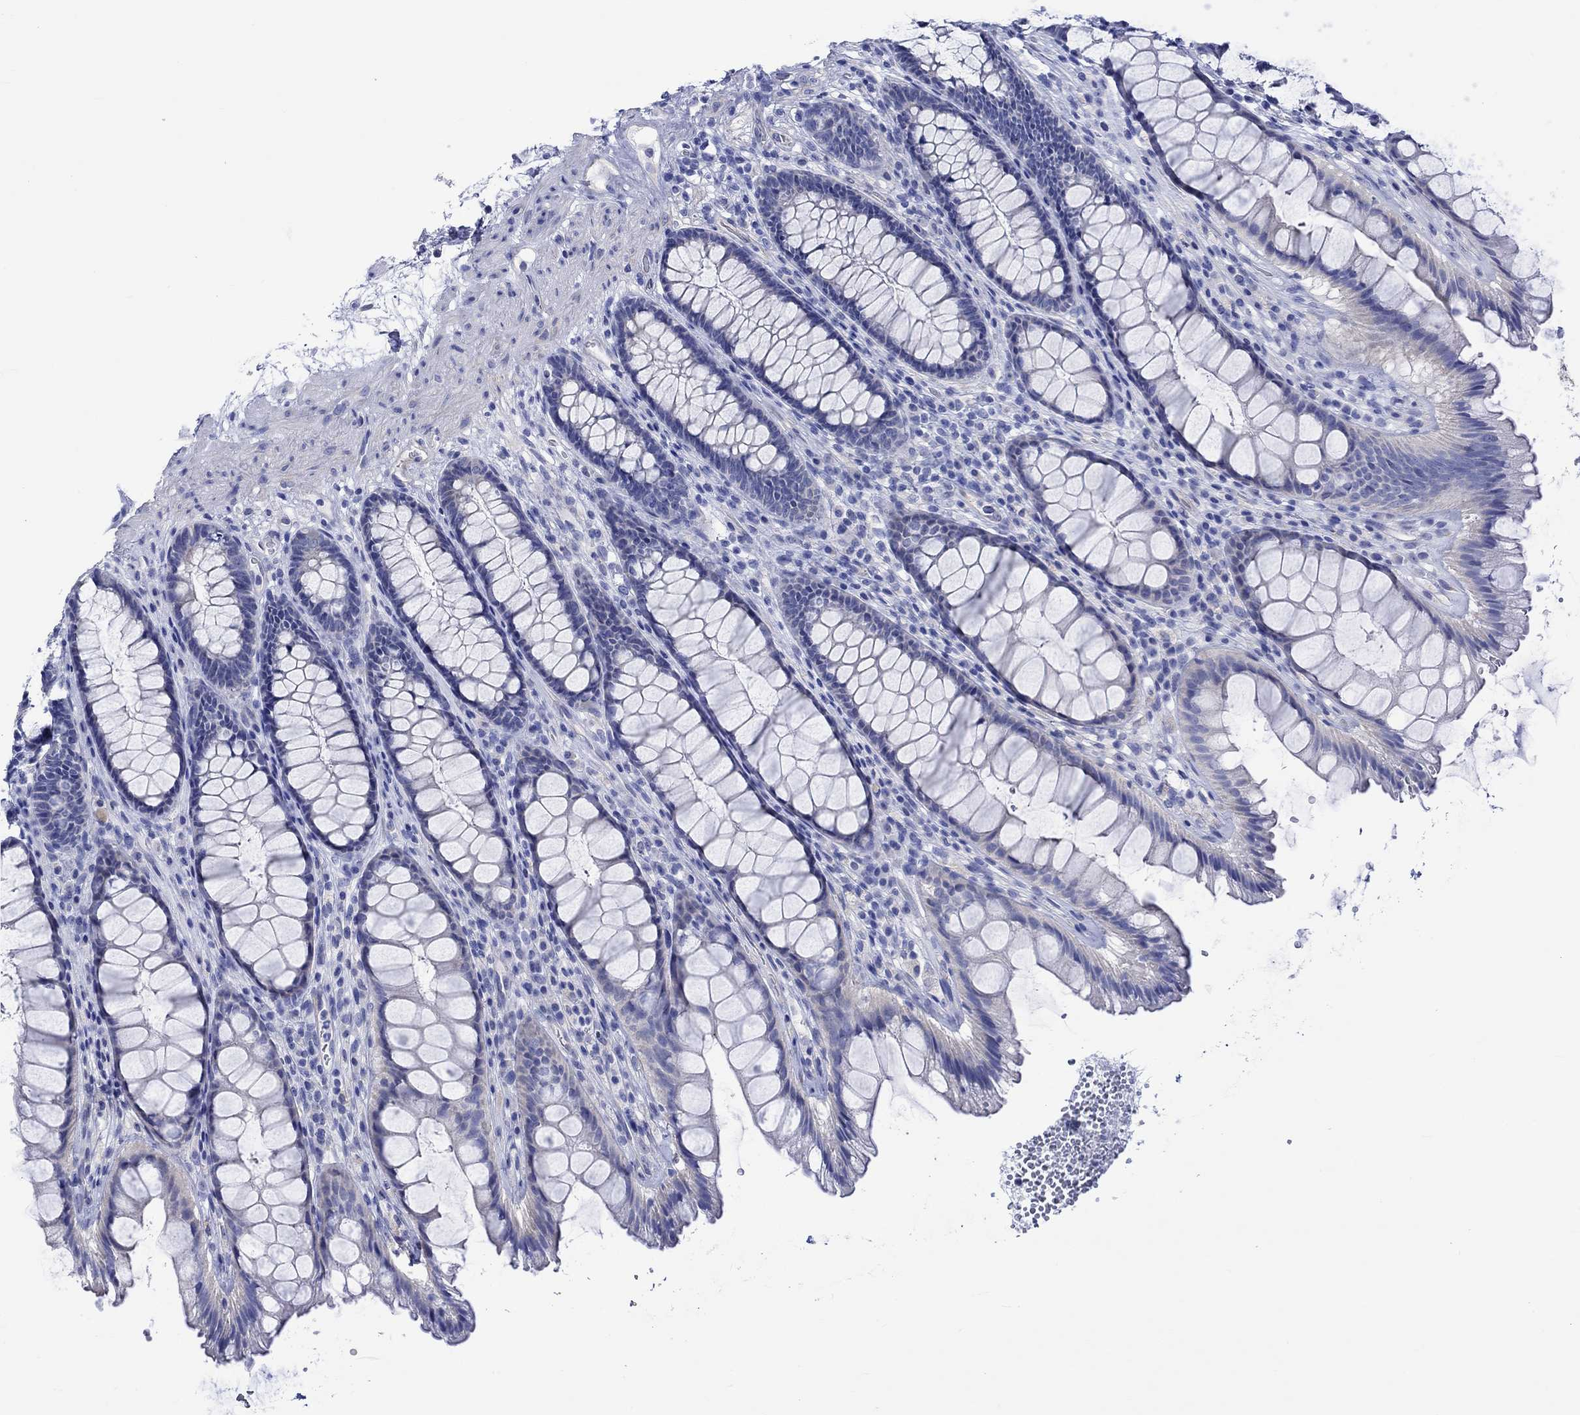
{"staining": {"intensity": "negative", "quantity": "none", "location": "none"}, "tissue": "rectum", "cell_type": "Glandular cells", "image_type": "normal", "snomed": [{"axis": "morphology", "description": "Normal tissue, NOS"}, {"axis": "topography", "description": "Rectum"}], "caption": "Glandular cells show no significant protein expression in benign rectum.", "gene": "HARBI1", "patient": {"sex": "male", "age": 72}}